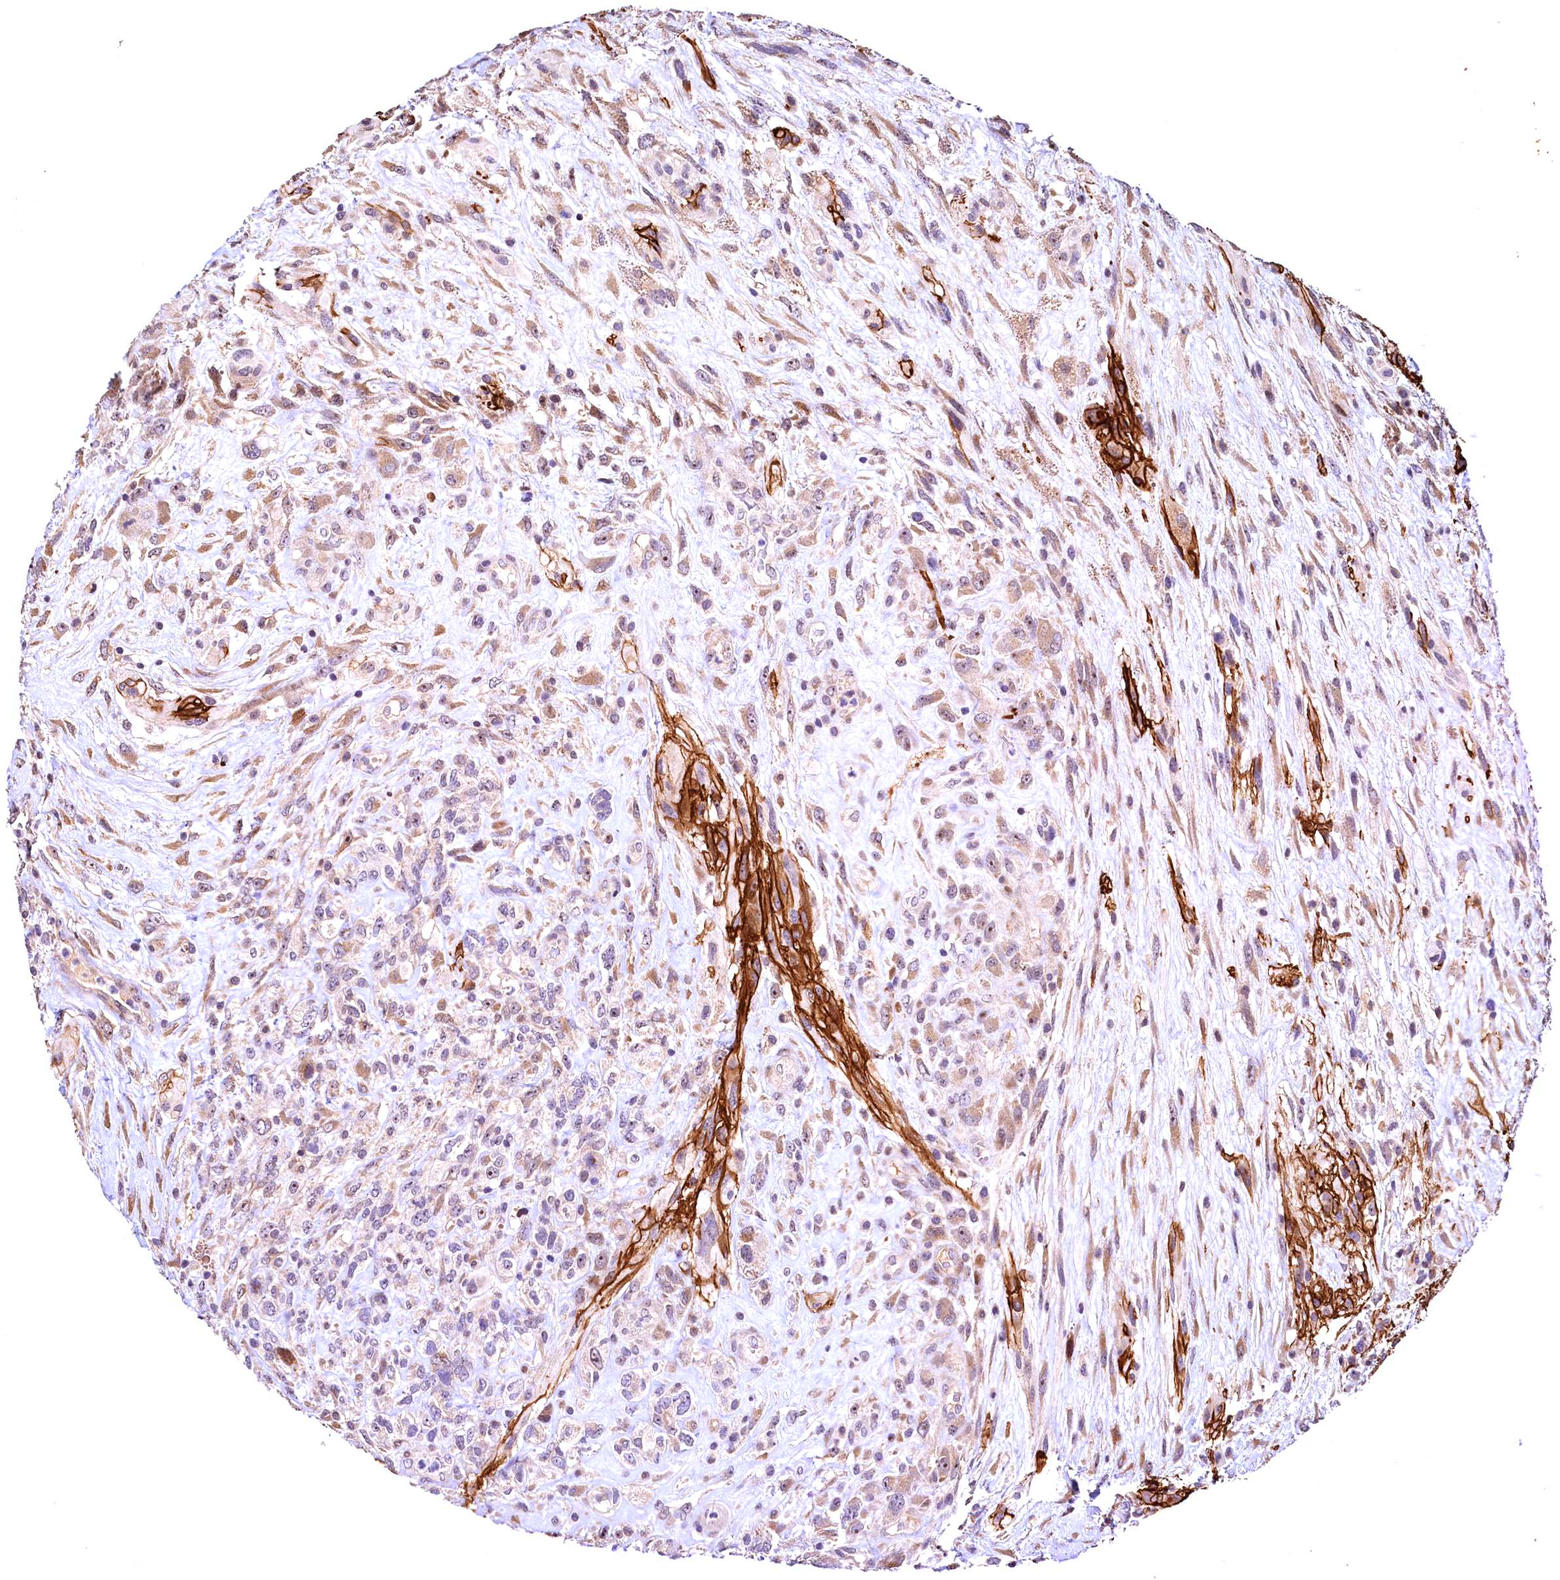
{"staining": {"intensity": "weak", "quantity": "25%-75%", "location": "cytoplasmic/membranous"}, "tissue": "glioma", "cell_type": "Tumor cells", "image_type": "cancer", "snomed": [{"axis": "morphology", "description": "Glioma, malignant, High grade"}, {"axis": "topography", "description": "Brain"}], "caption": "The histopathology image shows a brown stain indicating the presence of a protein in the cytoplasmic/membranous of tumor cells in glioma.", "gene": "LATS2", "patient": {"sex": "male", "age": 61}}